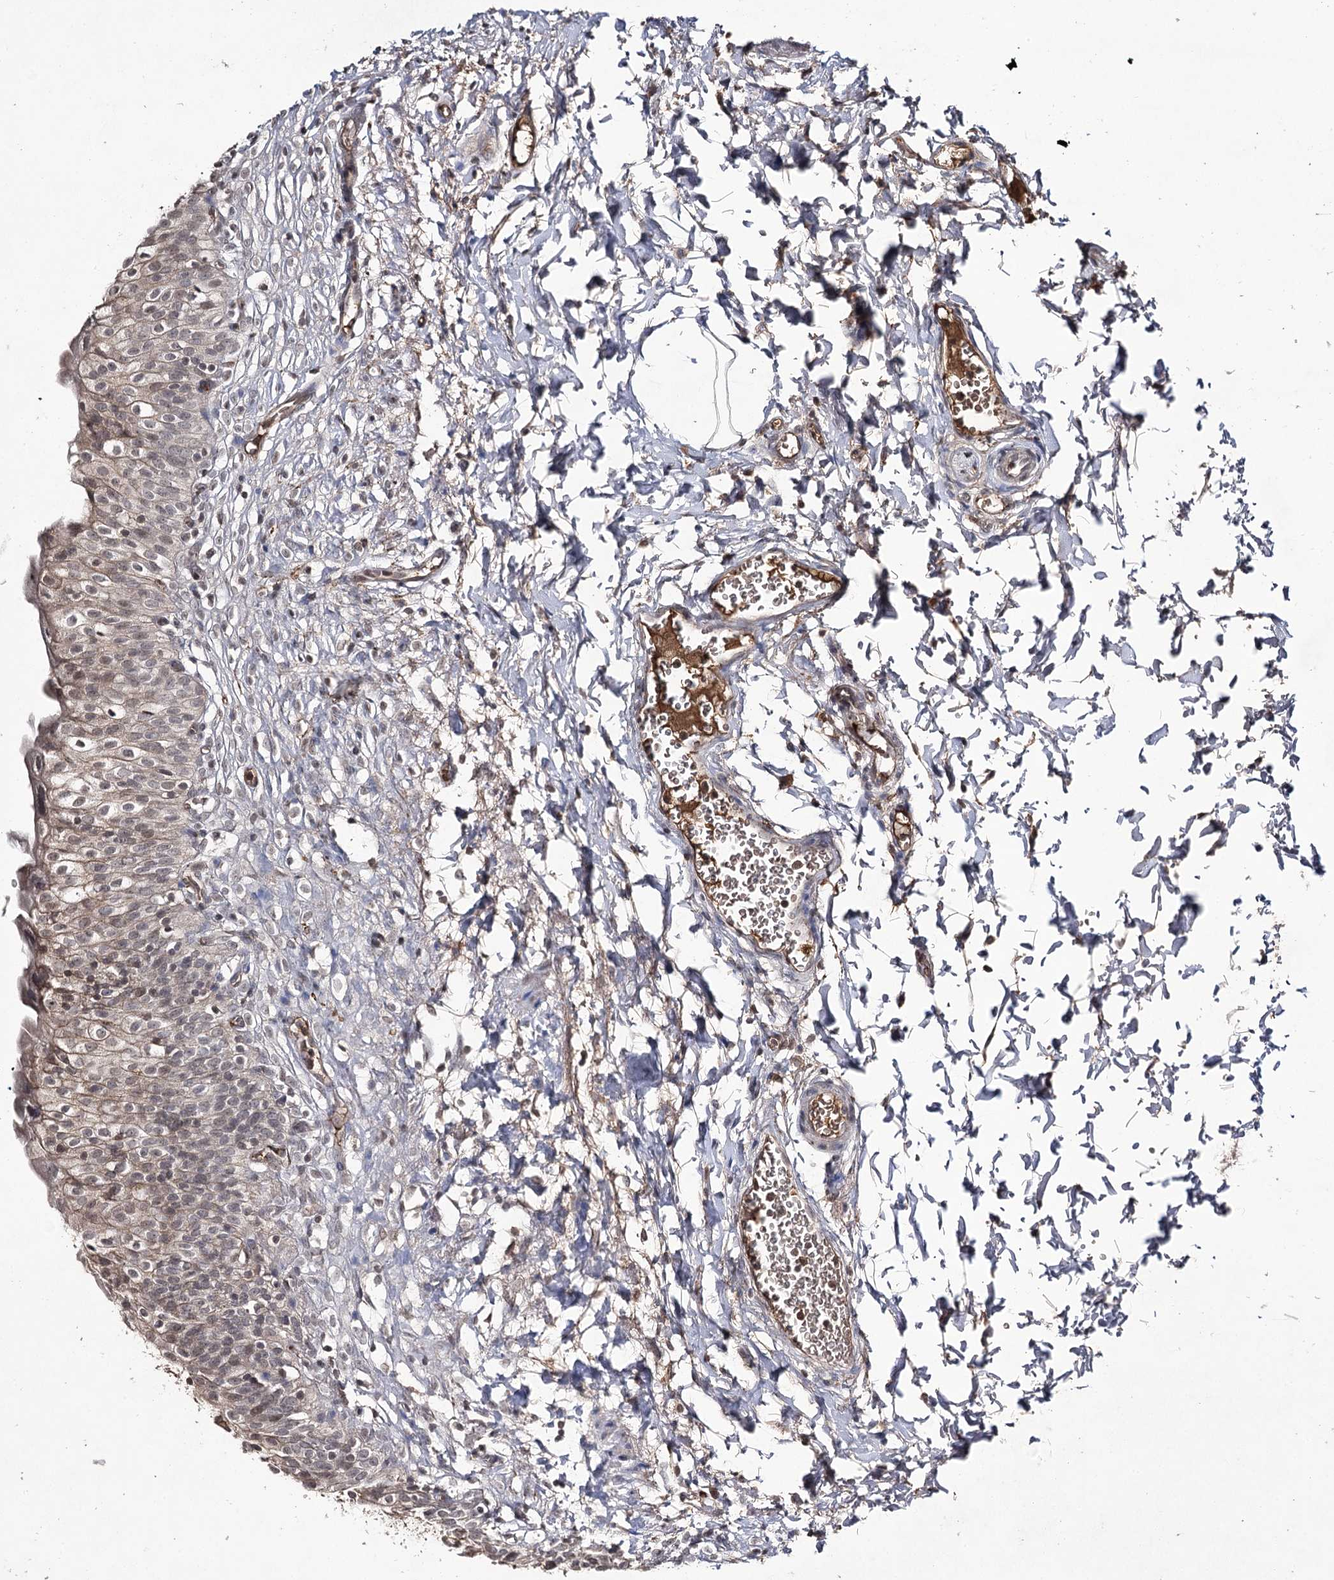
{"staining": {"intensity": "moderate", "quantity": ">75%", "location": "cytoplasmic/membranous,nuclear"}, "tissue": "urinary bladder", "cell_type": "Urothelial cells", "image_type": "normal", "snomed": [{"axis": "morphology", "description": "Normal tissue, NOS"}, {"axis": "topography", "description": "Urinary bladder"}], "caption": "An image showing moderate cytoplasmic/membranous,nuclear staining in about >75% of urothelial cells in unremarkable urinary bladder, as visualized by brown immunohistochemical staining.", "gene": "SYNGR3", "patient": {"sex": "male", "age": 55}}